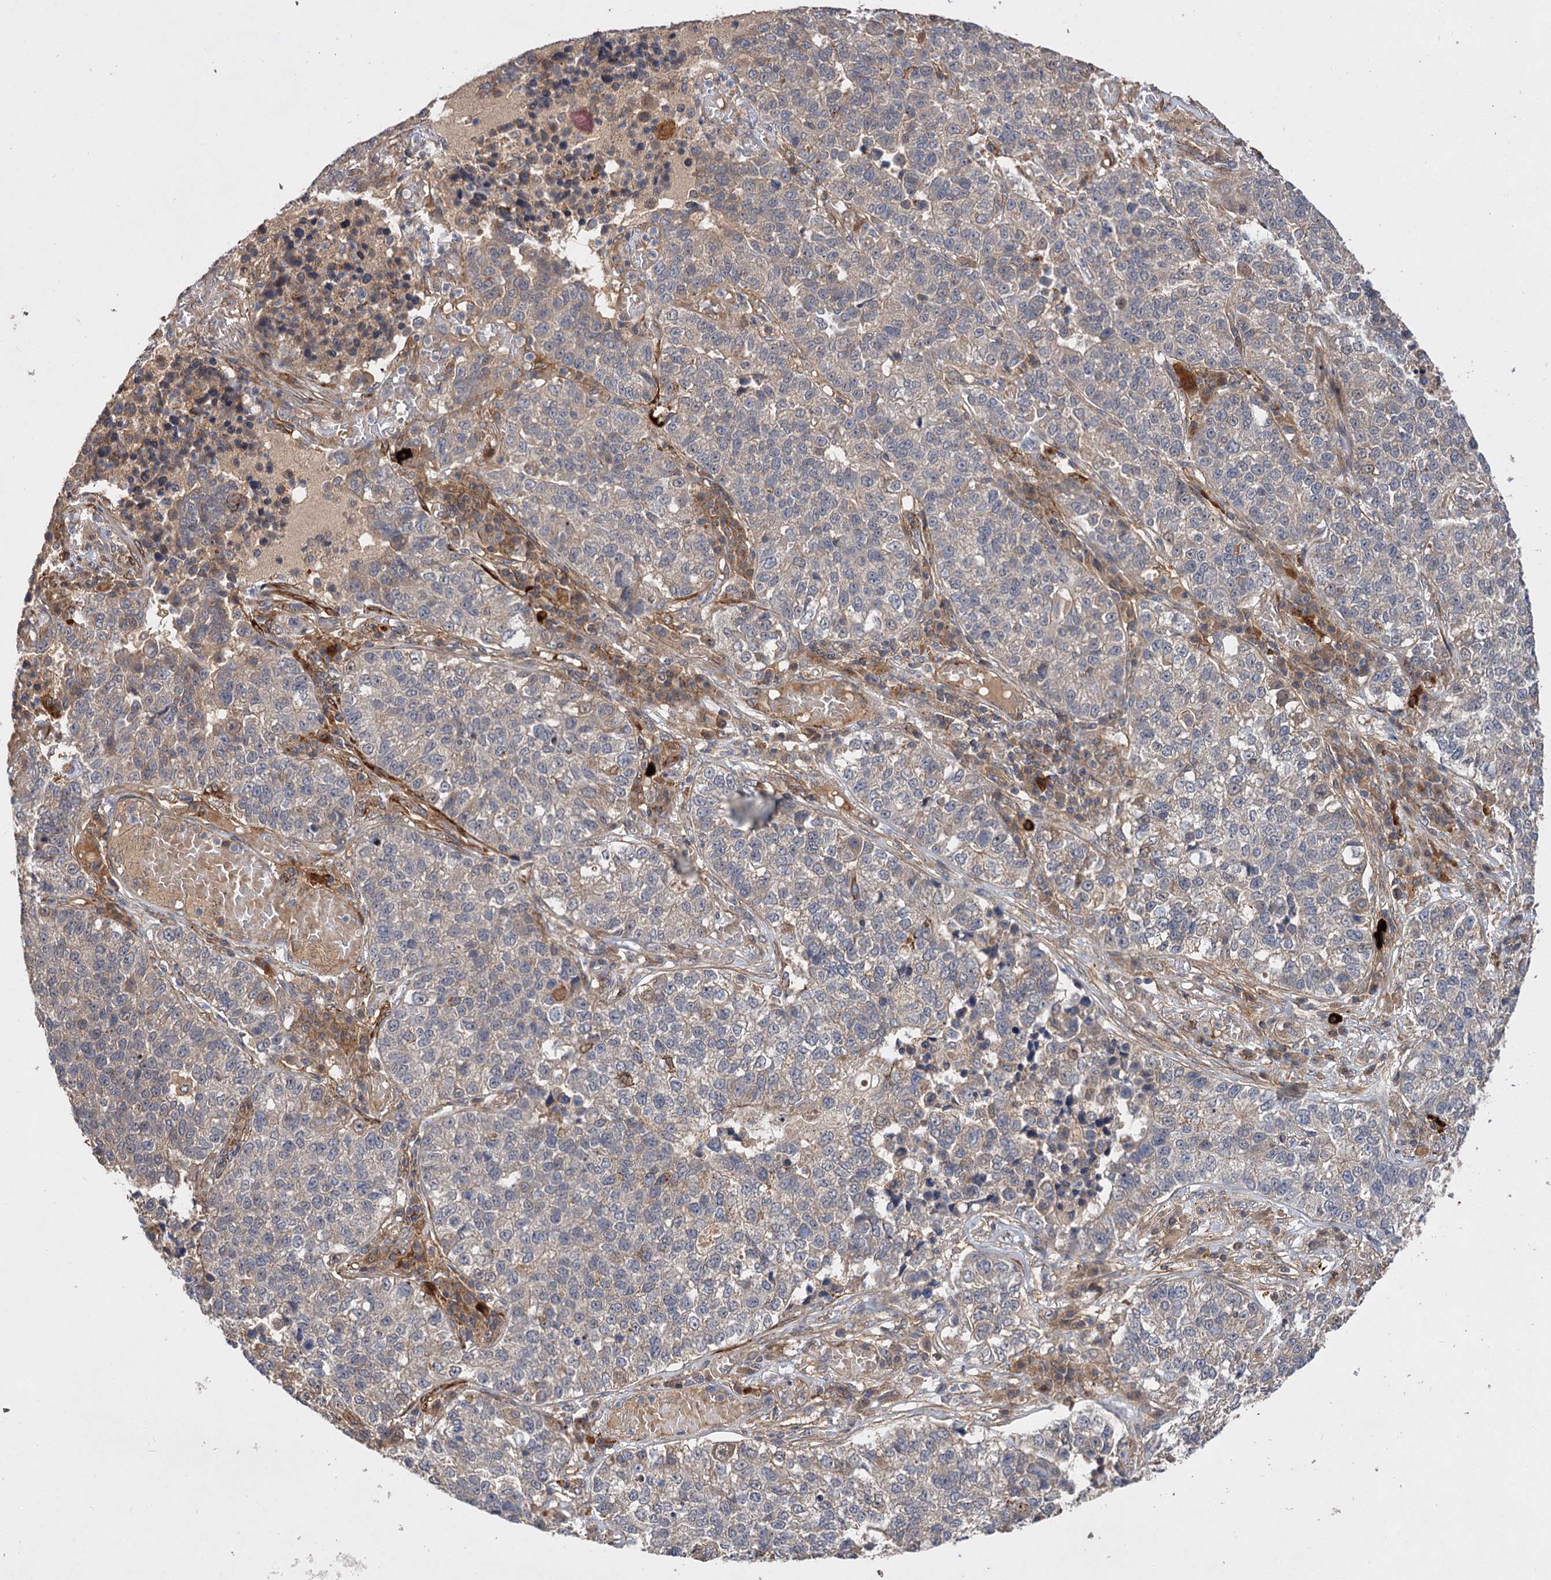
{"staining": {"intensity": "negative", "quantity": "none", "location": "none"}, "tissue": "lung cancer", "cell_type": "Tumor cells", "image_type": "cancer", "snomed": [{"axis": "morphology", "description": "Adenocarcinoma, NOS"}, {"axis": "topography", "description": "Lung"}], "caption": "Human lung cancer (adenocarcinoma) stained for a protein using immunohistochemistry demonstrates no staining in tumor cells.", "gene": "FBXW8", "patient": {"sex": "male", "age": 49}}